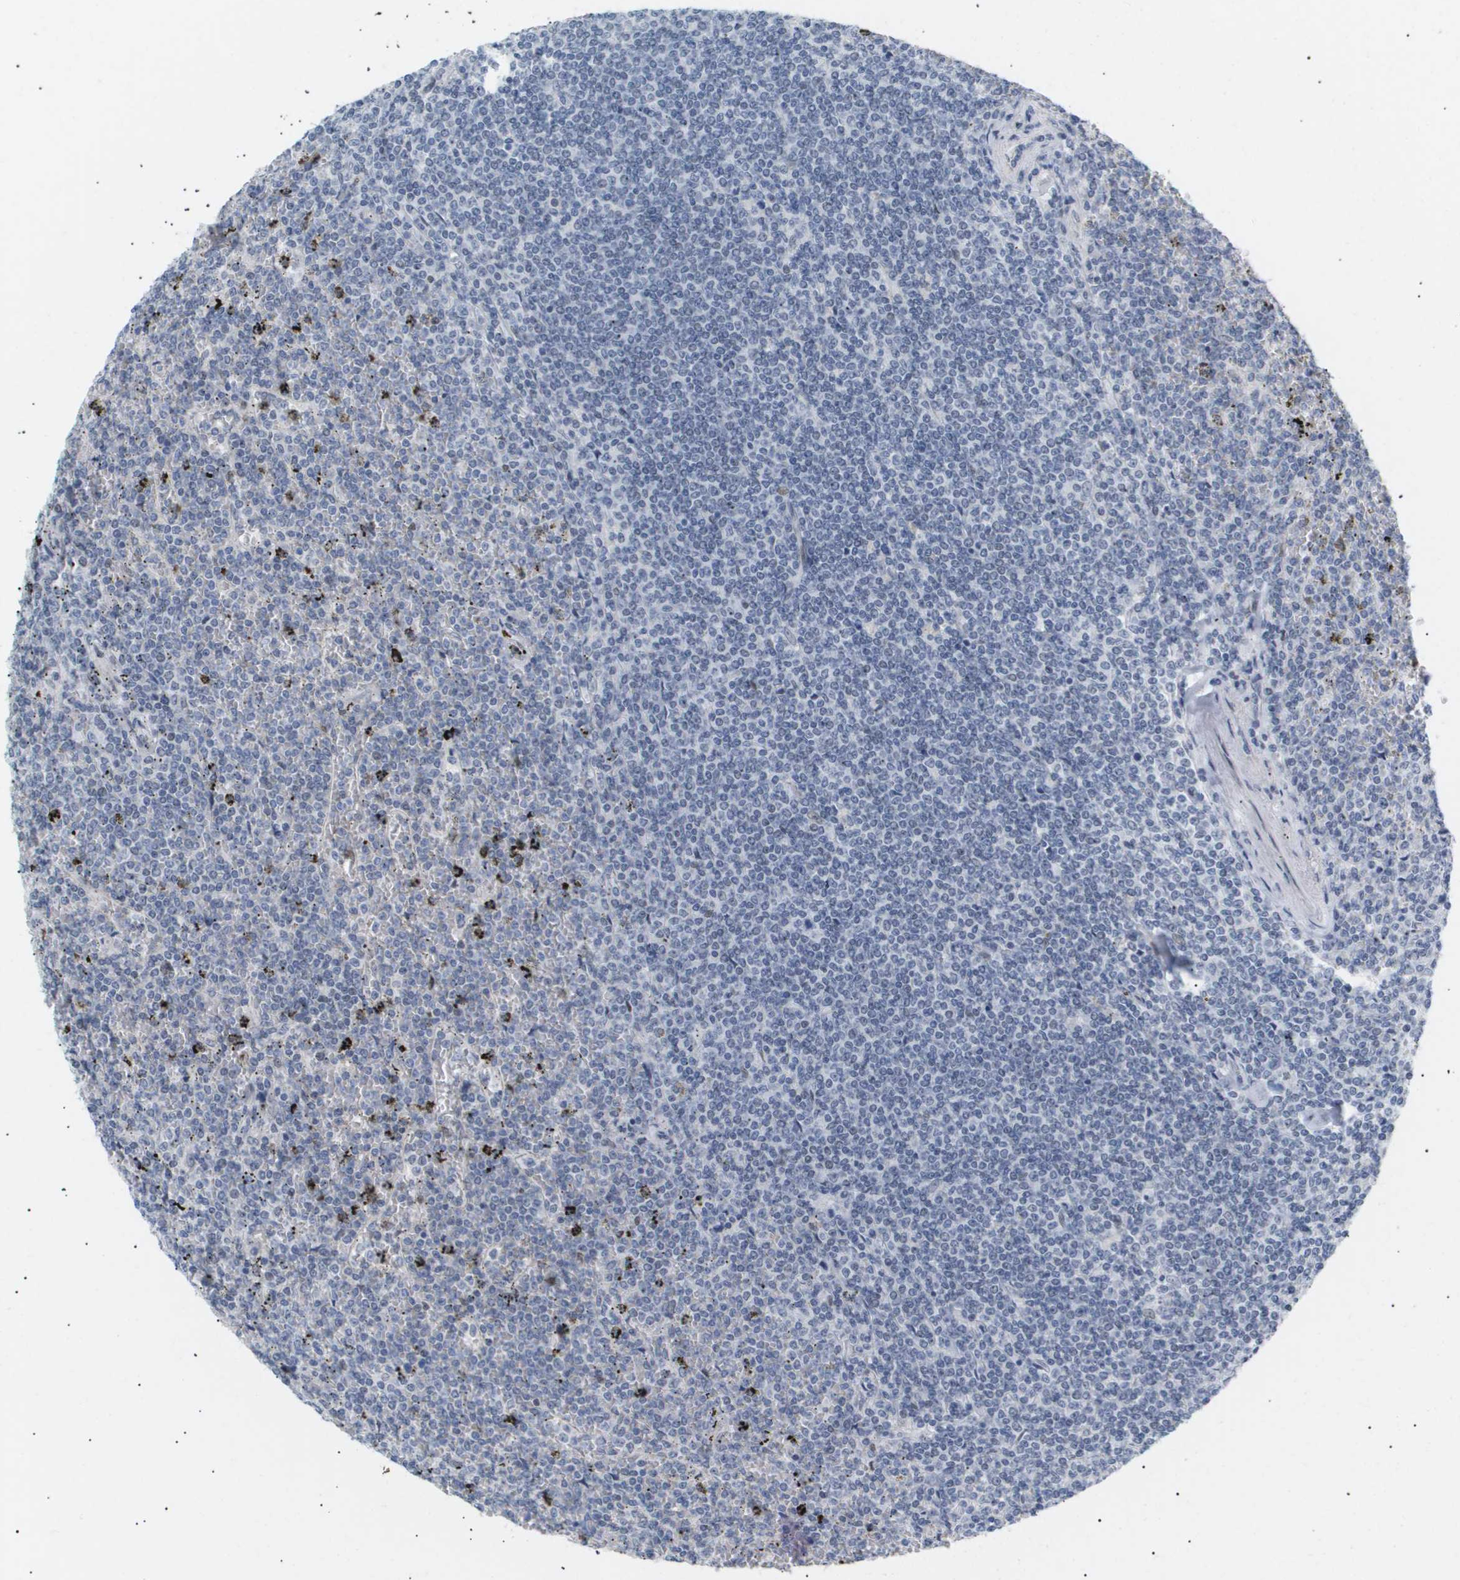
{"staining": {"intensity": "negative", "quantity": "none", "location": "none"}, "tissue": "lymphoma", "cell_type": "Tumor cells", "image_type": "cancer", "snomed": [{"axis": "morphology", "description": "Malignant lymphoma, non-Hodgkin's type, Low grade"}, {"axis": "topography", "description": "Spleen"}], "caption": "Immunohistochemistry (IHC) histopathology image of neoplastic tissue: malignant lymphoma, non-Hodgkin's type (low-grade) stained with DAB (3,3'-diaminobenzidine) demonstrates no significant protein expression in tumor cells.", "gene": "PPARD", "patient": {"sex": "female", "age": 19}}